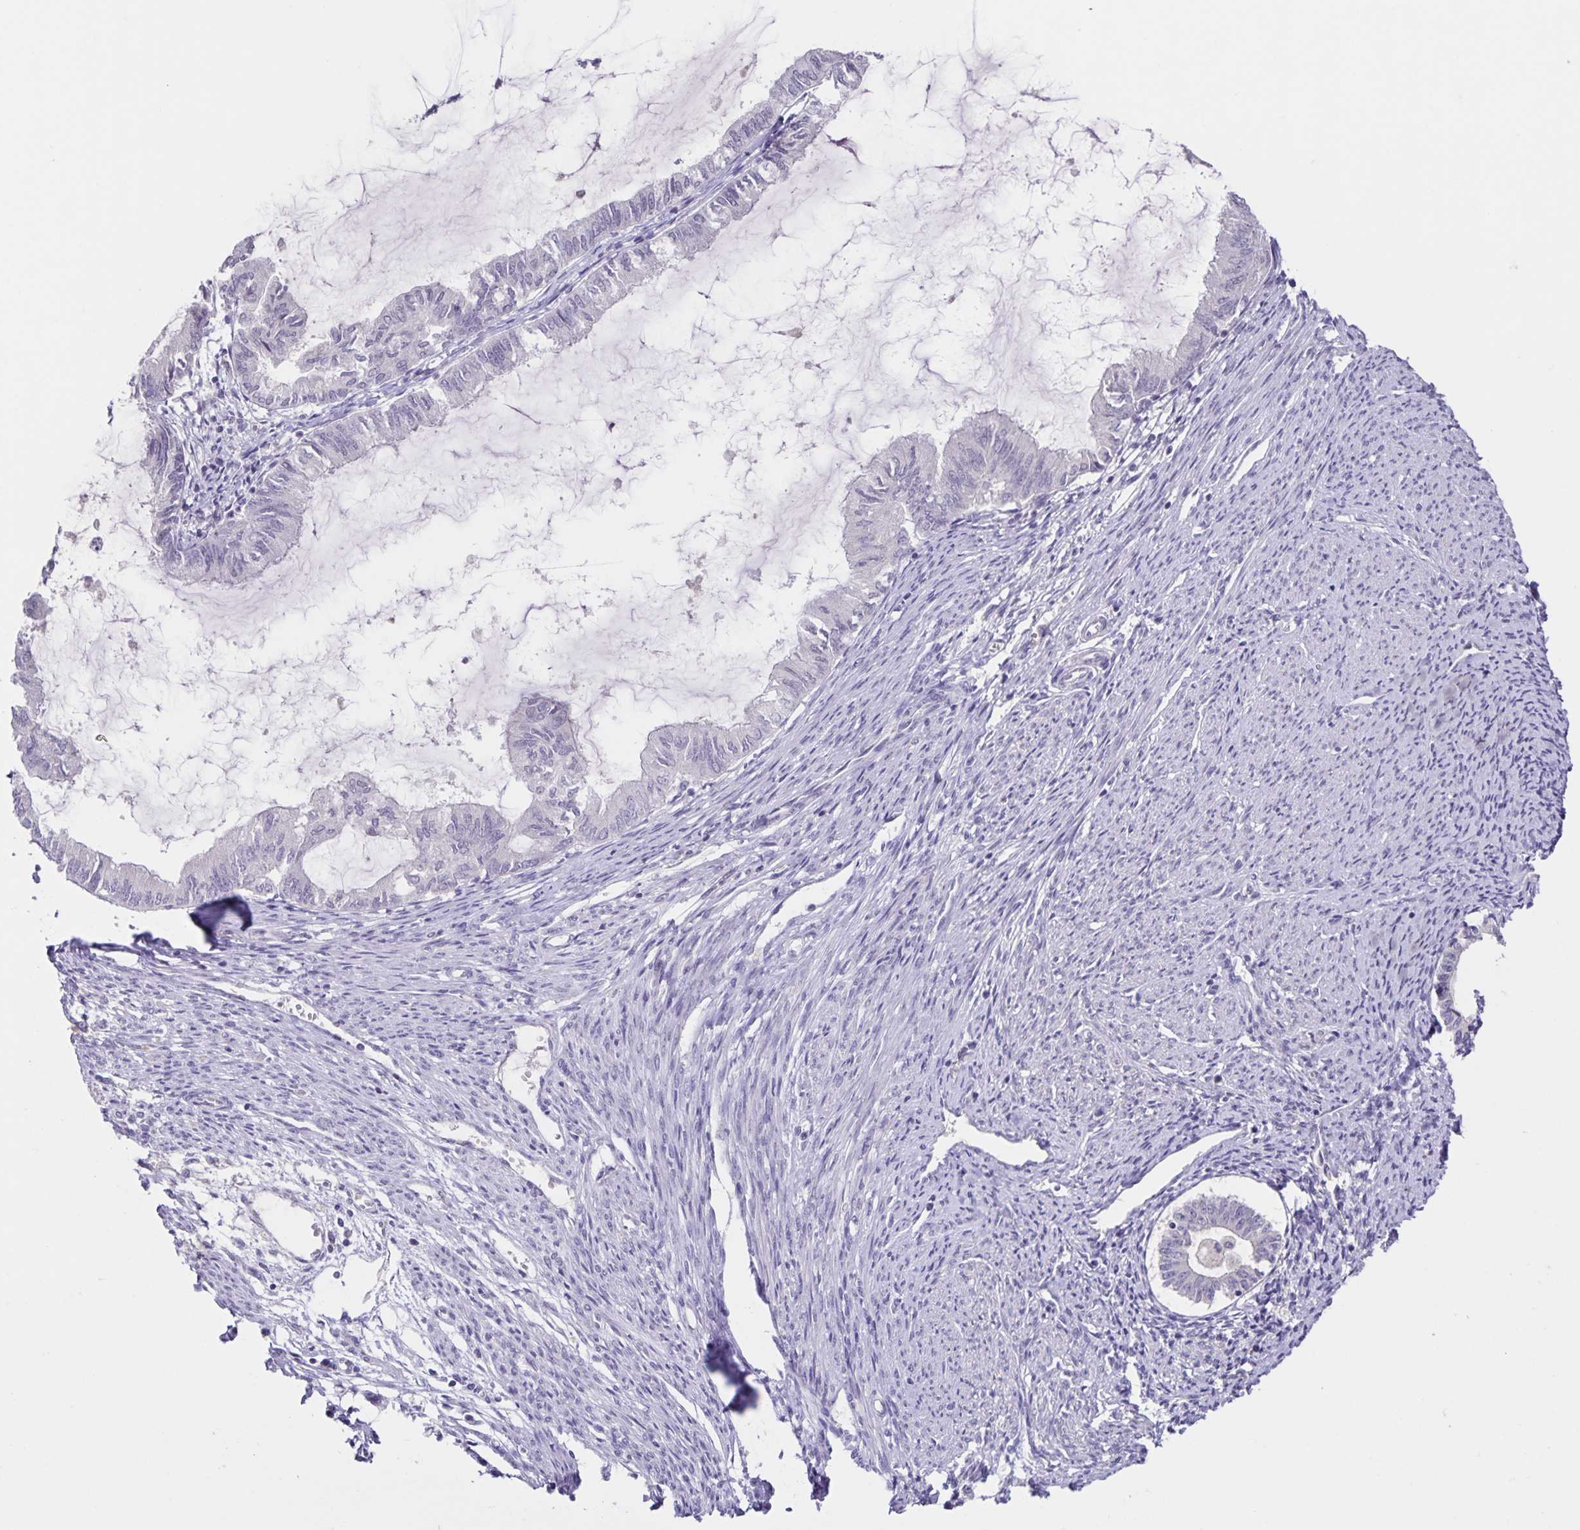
{"staining": {"intensity": "negative", "quantity": "none", "location": "none"}, "tissue": "endometrial cancer", "cell_type": "Tumor cells", "image_type": "cancer", "snomed": [{"axis": "morphology", "description": "Adenocarcinoma, NOS"}, {"axis": "topography", "description": "Endometrium"}], "caption": "Photomicrograph shows no significant protein staining in tumor cells of endometrial adenocarcinoma. (DAB immunohistochemistry (IHC), high magnification).", "gene": "INSL5", "patient": {"sex": "female", "age": 86}}